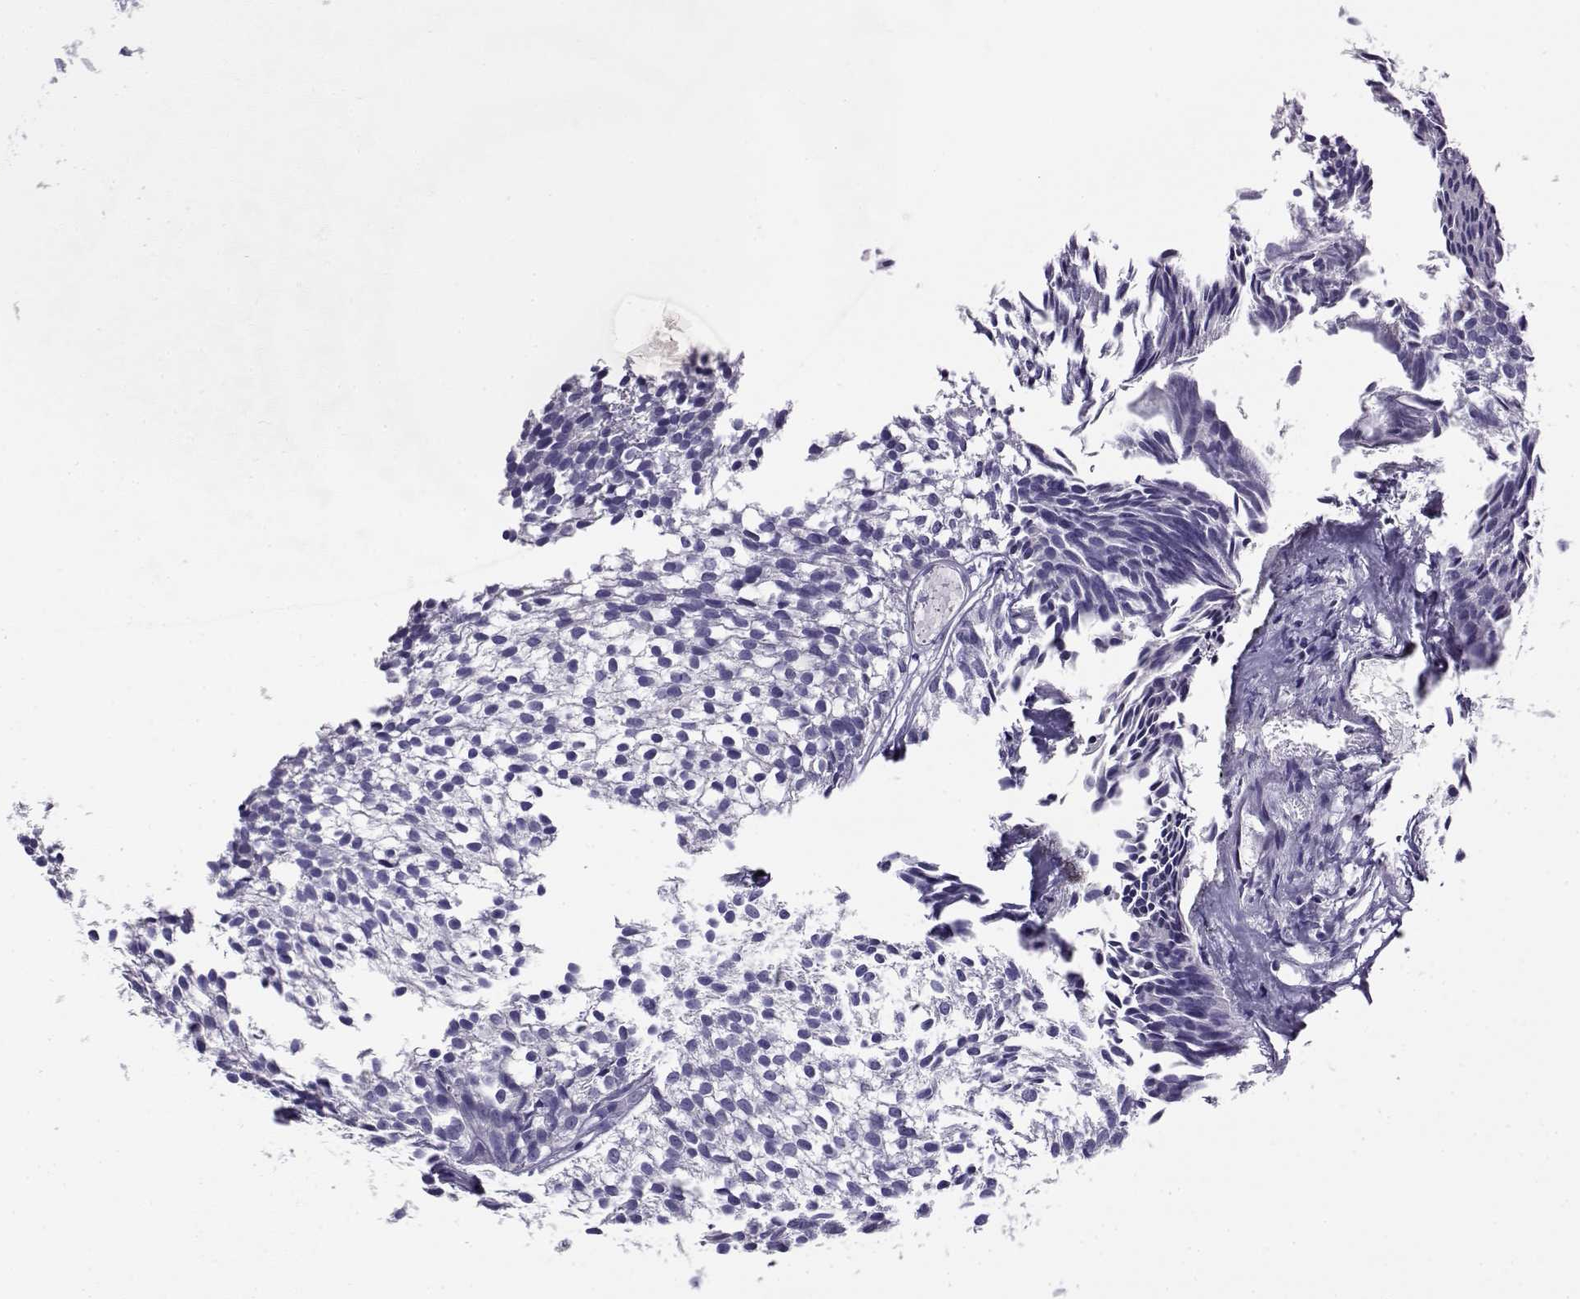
{"staining": {"intensity": "negative", "quantity": "none", "location": "none"}, "tissue": "urothelial cancer", "cell_type": "Tumor cells", "image_type": "cancer", "snomed": [{"axis": "morphology", "description": "Urothelial carcinoma, Low grade"}, {"axis": "topography", "description": "Urinary bladder"}], "caption": "DAB (3,3'-diaminobenzidine) immunohistochemical staining of urothelial carcinoma (low-grade) exhibits no significant staining in tumor cells.", "gene": "CABS1", "patient": {"sex": "male", "age": 63}}